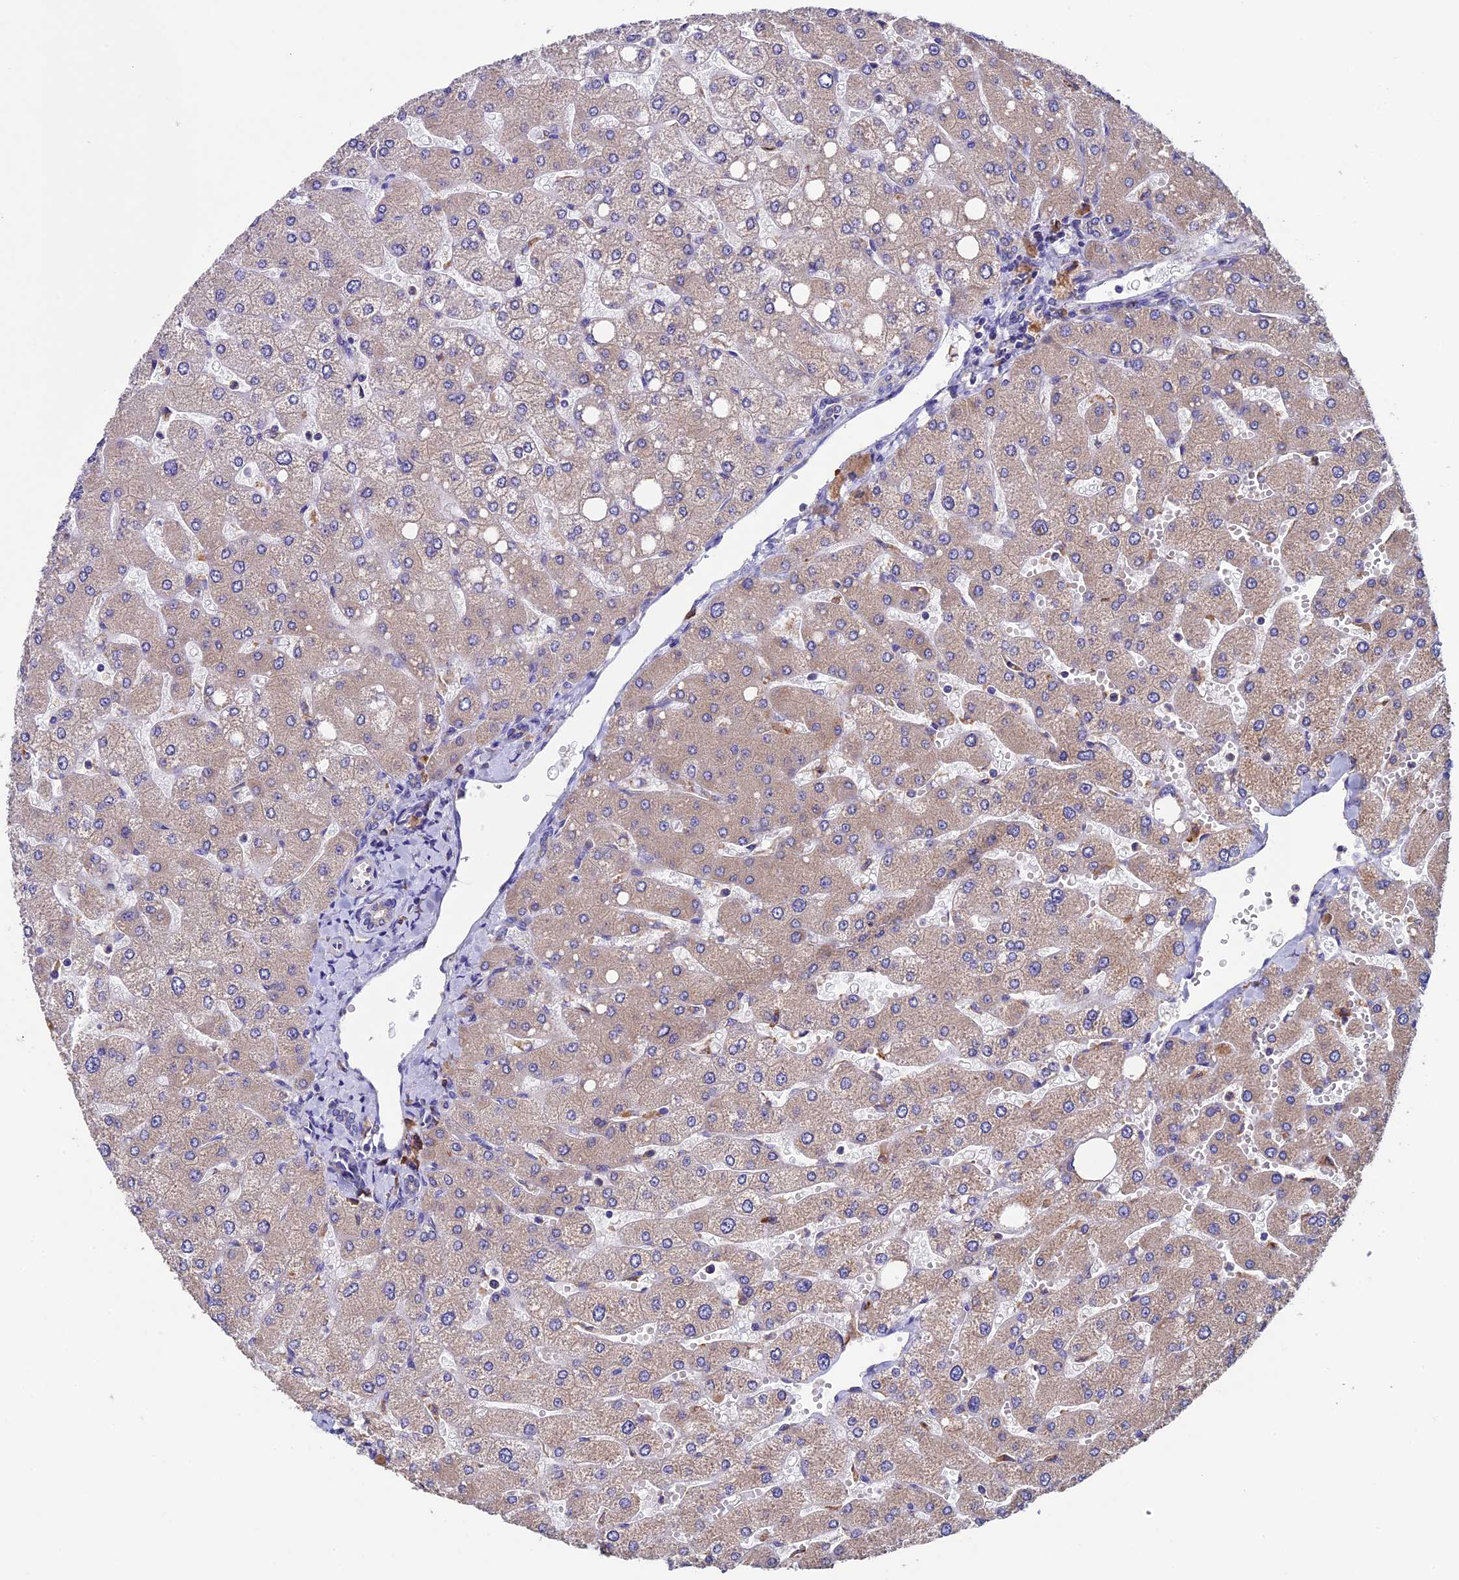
{"staining": {"intensity": "weak", "quantity": "<25%", "location": "cytoplasmic/membranous"}, "tissue": "liver", "cell_type": "Cholangiocytes", "image_type": "normal", "snomed": [{"axis": "morphology", "description": "Normal tissue, NOS"}, {"axis": "topography", "description": "Liver"}], "caption": "Image shows no protein staining in cholangiocytes of unremarkable liver.", "gene": "BTBD3", "patient": {"sex": "male", "age": 55}}